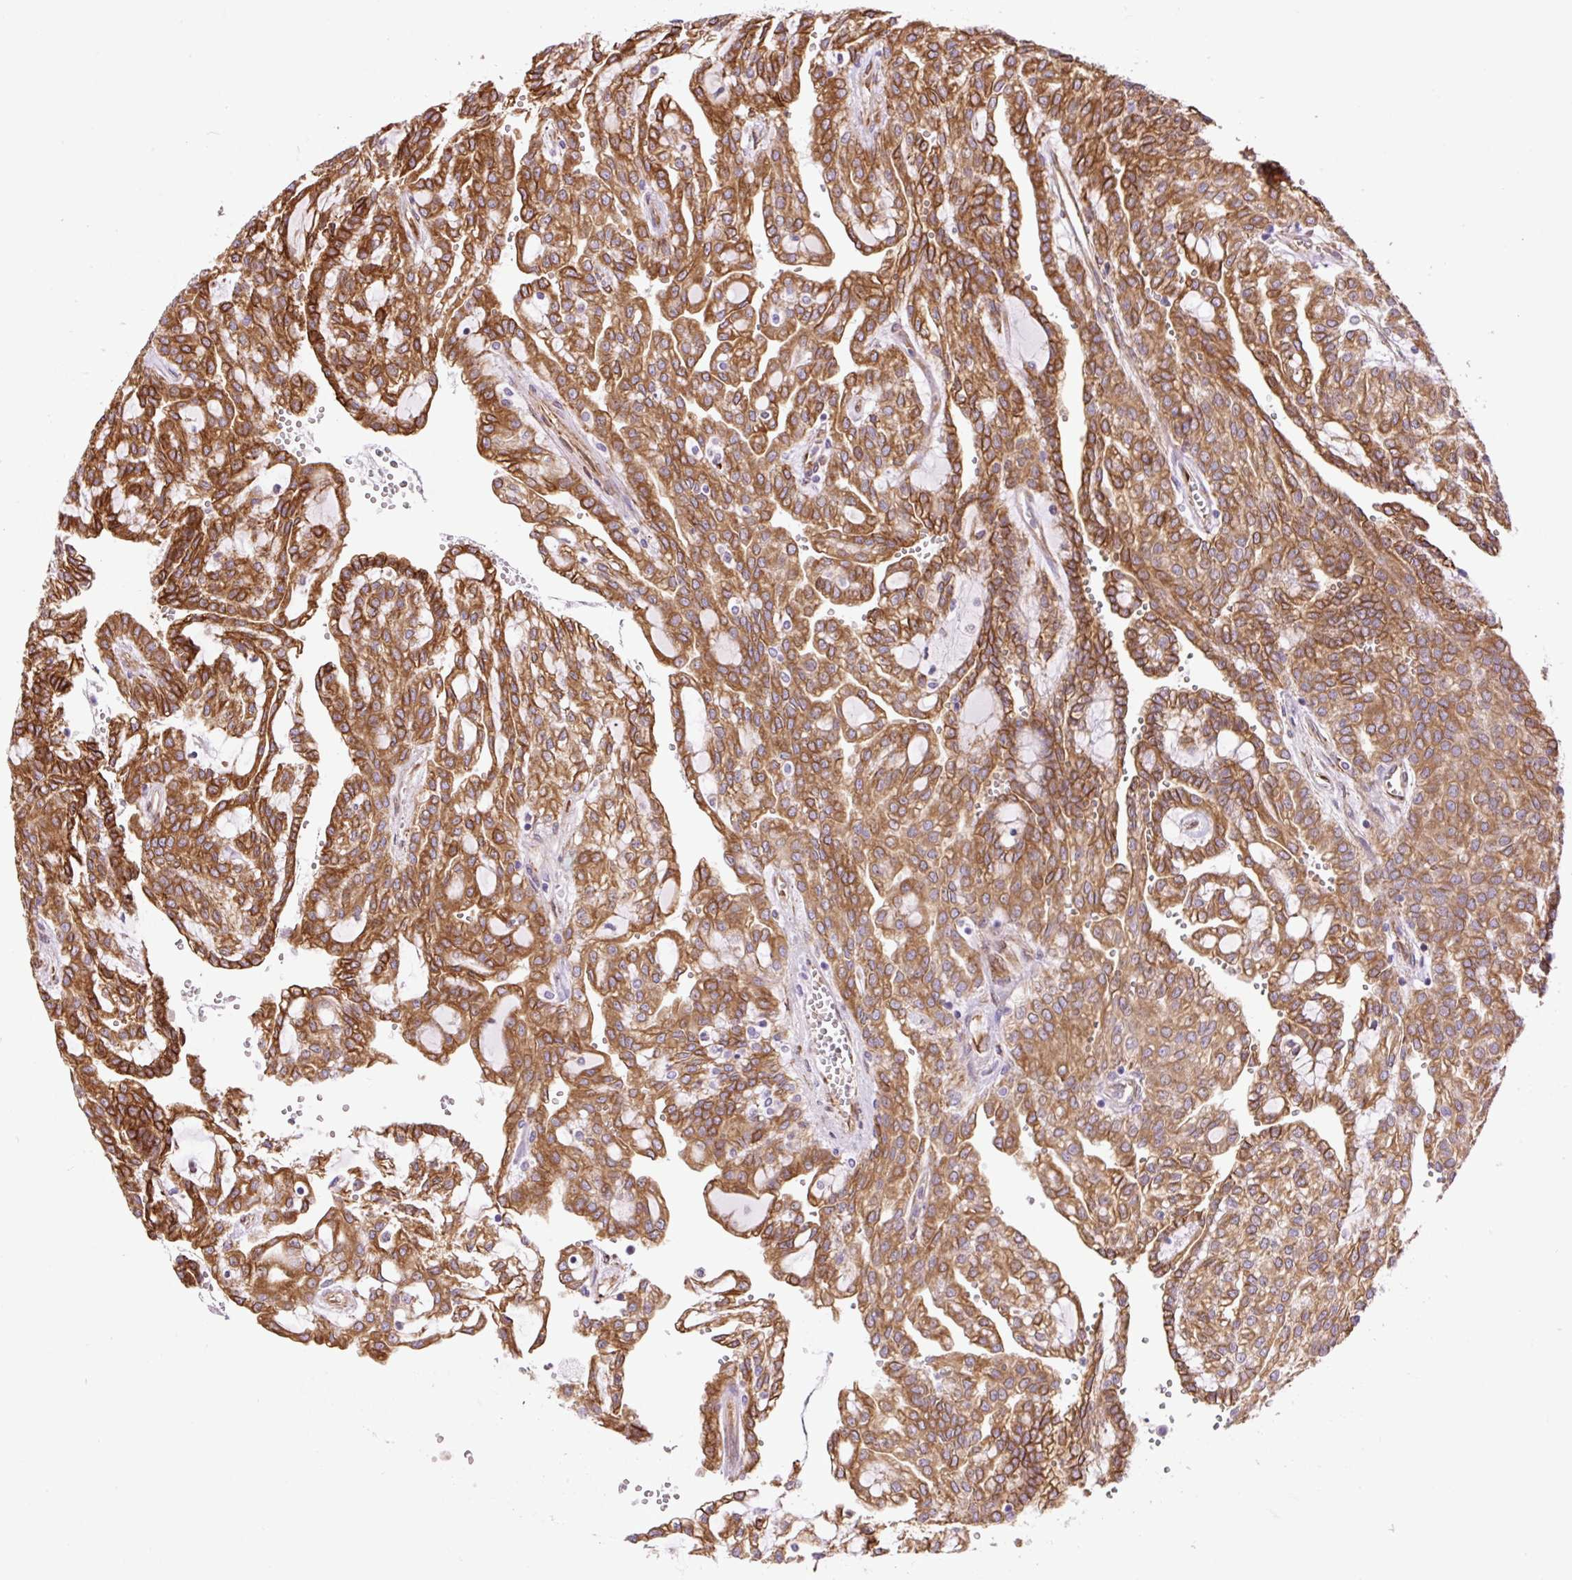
{"staining": {"intensity": "moderate", "quantity": ">75%", "location": "cytoplasmic/membranous"}, "tissue": "renal cancer", "cell_type": "Tumor cells", "image_type": "cancer", "snomed": [{"axis": "morphology", "description": "Adenocarcinoma, NOS"}, {"axis": "topography", "description": "Kidney"}], "caption": "This is a photomicrograph of immunohistochemistry (IHC) staining of renal cancer, which shows moderate positivity in the cytoplasmic/membranous of tumor cells.", "gene": "RAB30", "patient": {"sex": "male", "age": 63}}